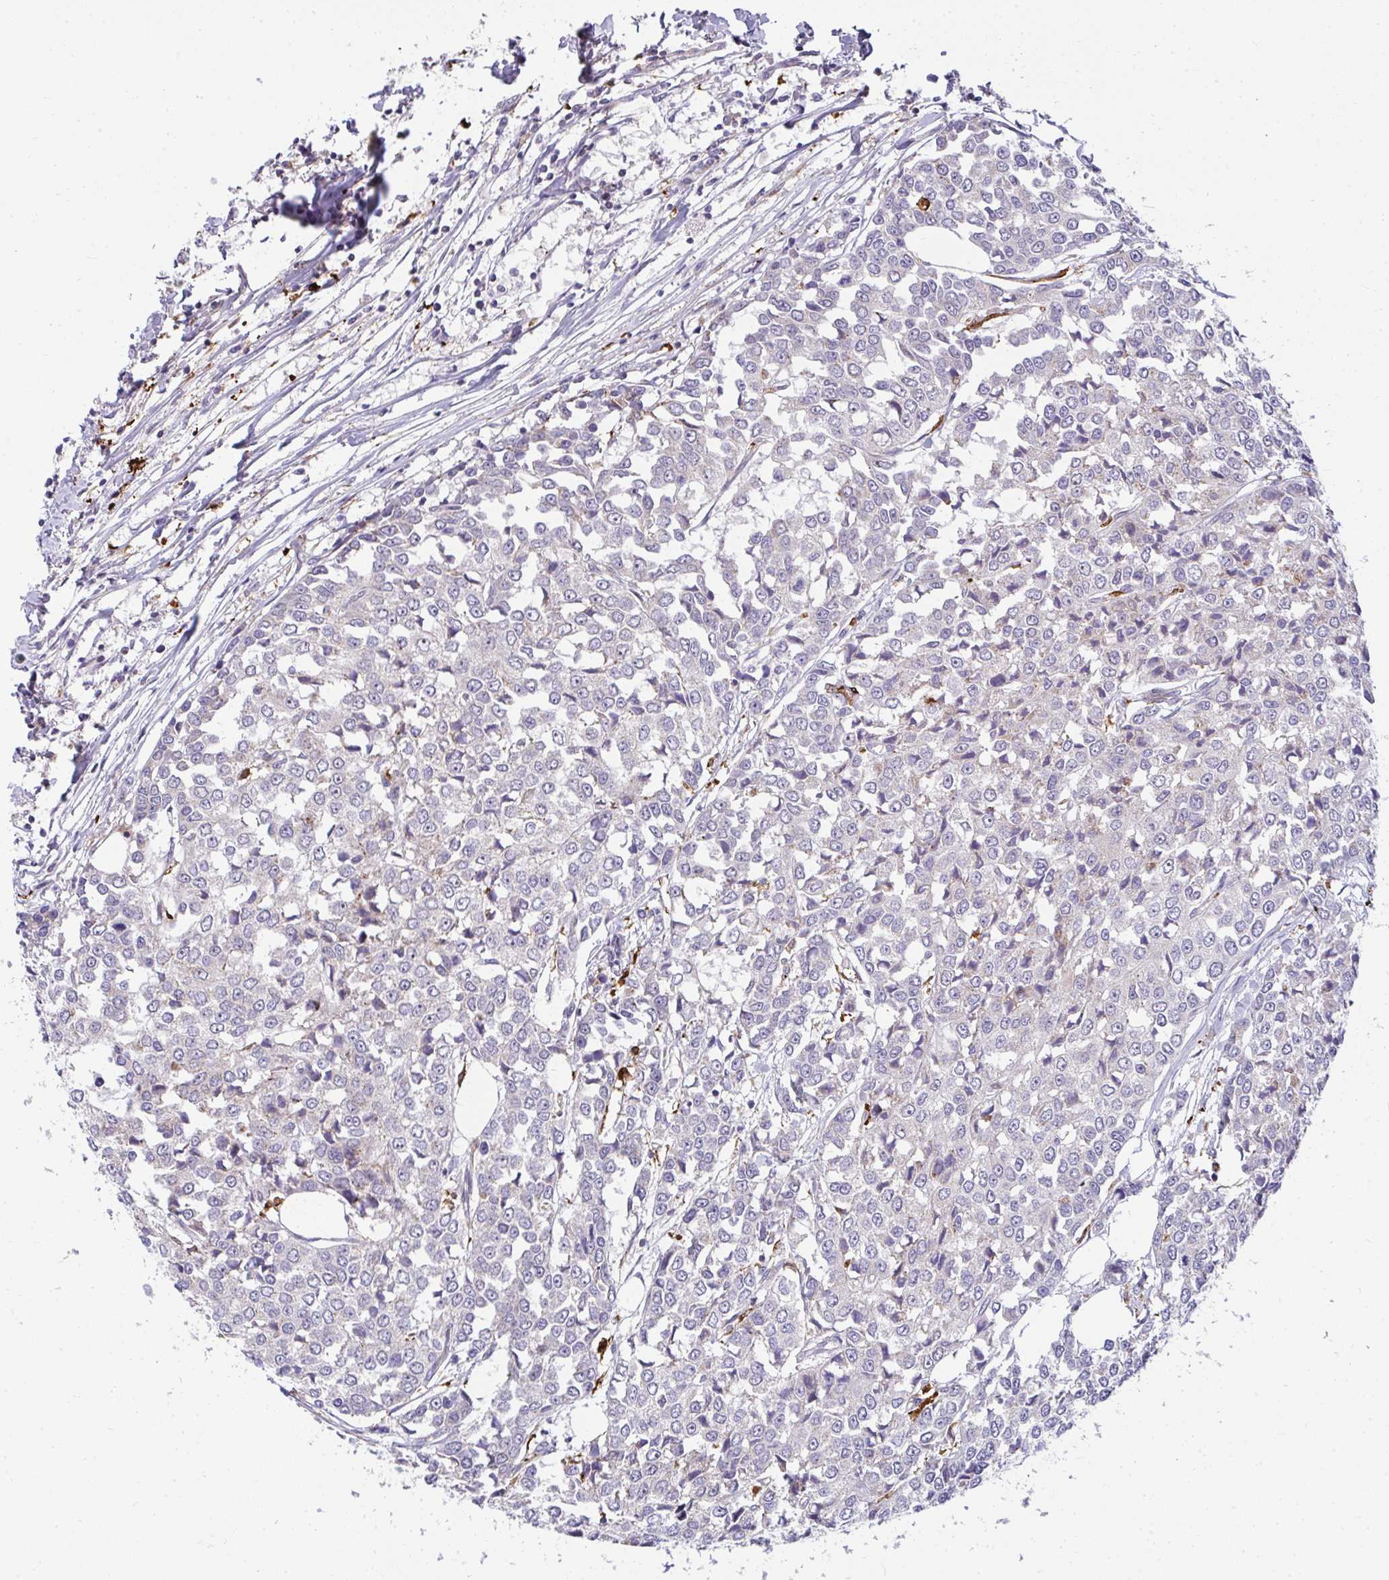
{"staining": {"intensity": "weak", "quantity": "<25%", "location": "cytoplasmic/membranous"}, "tissue": "breast cancer", "cell_type": "Tumor cells", "image_type": "cancer", "snomed": [{"axis": "morphology", "description": "Duct carcinoma"}, {"axis": "topography", "description": "Breast"}], "caption": "Photomicrograph shows no significant protein positivity in tumor cells of breast cancer (infiltrating ductal carcinoma). (Immunohistochemistry, brightfield microscopy, high magnification).", "gene": "SRRM4", "patient": {"sex": "female", "age": 80}}